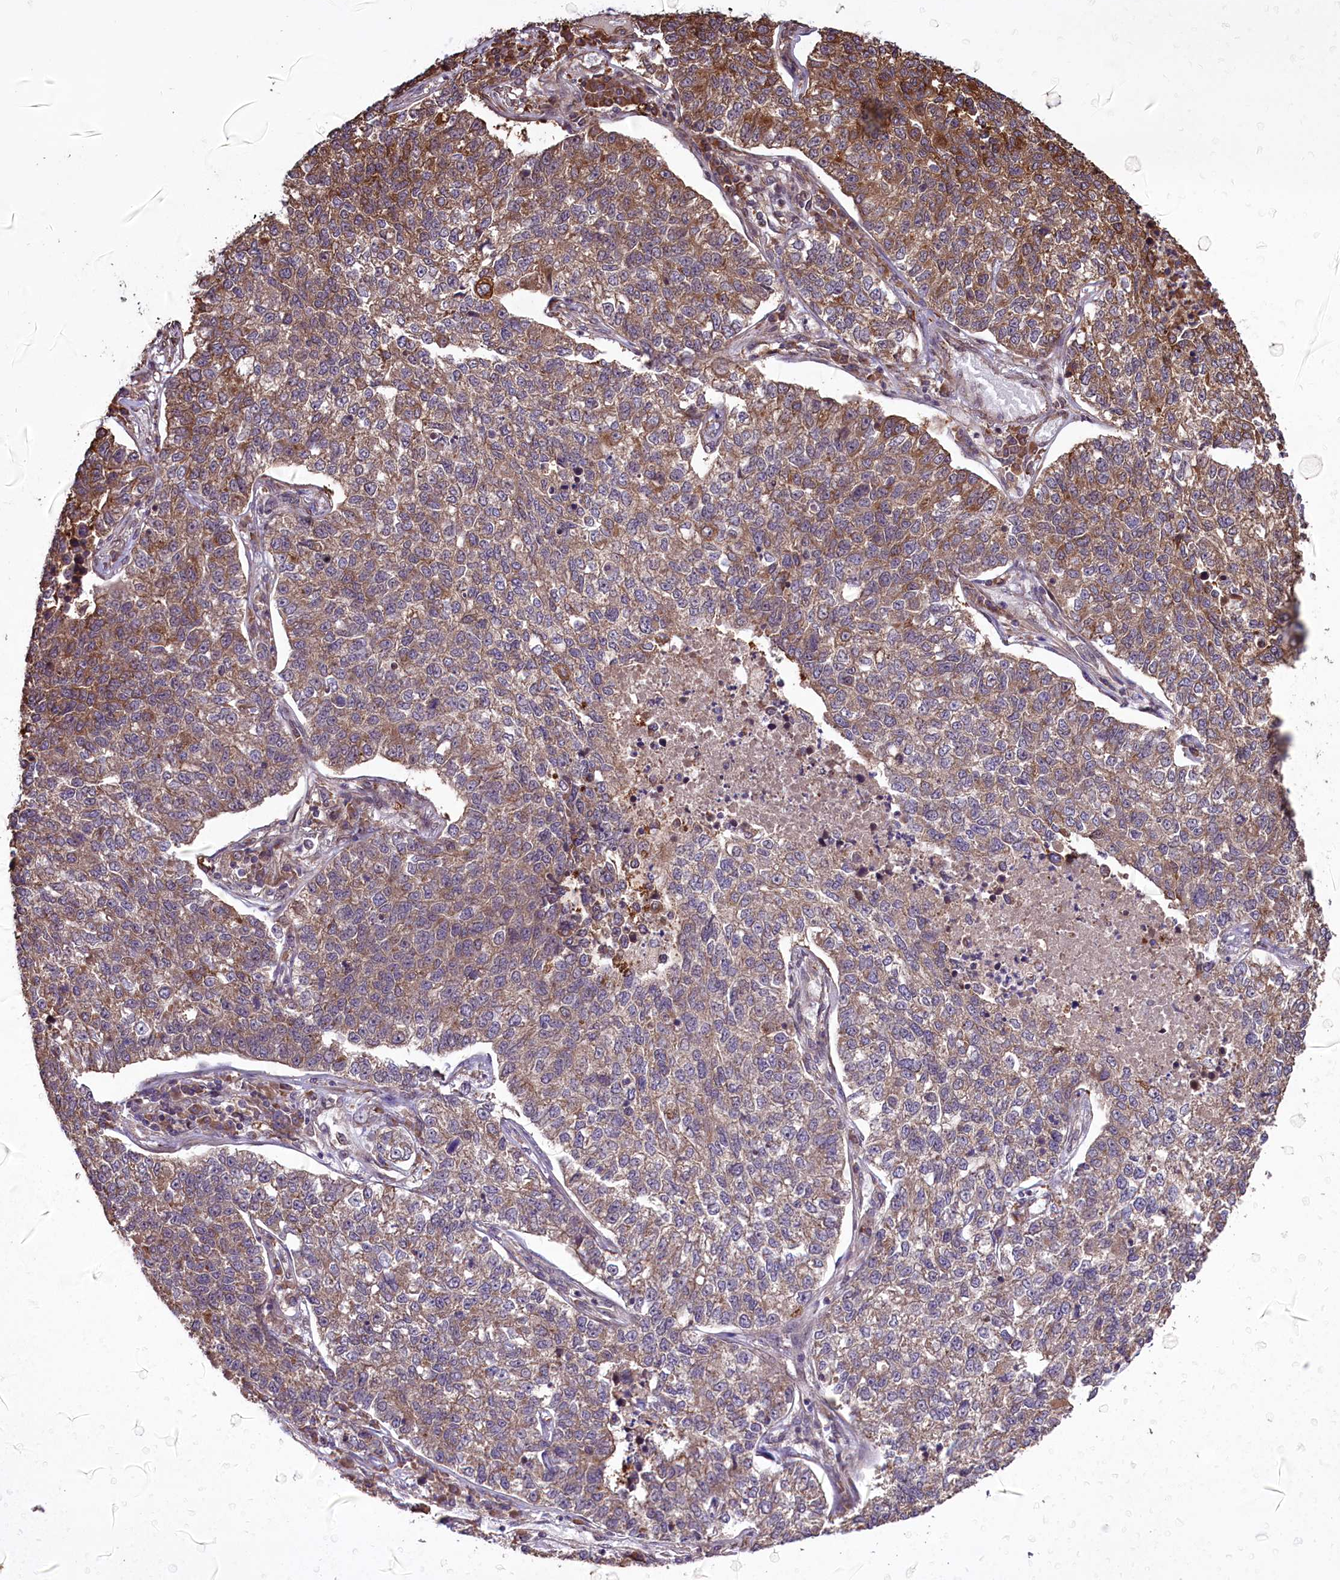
{"staining": {"intensity": "moderate", "quantity": "25%-75%", "location": "cytoplasmic/membranous"}, "tissue": "lung cancer", "cell_type": "Tumor cells", "image_type": "cancer", "snomed": [{"axis": "morphology", "description": "Adenocarcinoma, NOS"}, {"axis": "topography", "description": "Lung"}], "caption": "Protein staining displays moderate cytoplasmic/membranous positivity in approximately 25%-75% of tumor cells in lung adenocarcinoma.", "gene": "HDAC5", "patient": {"sex": "male", "age": 49}}